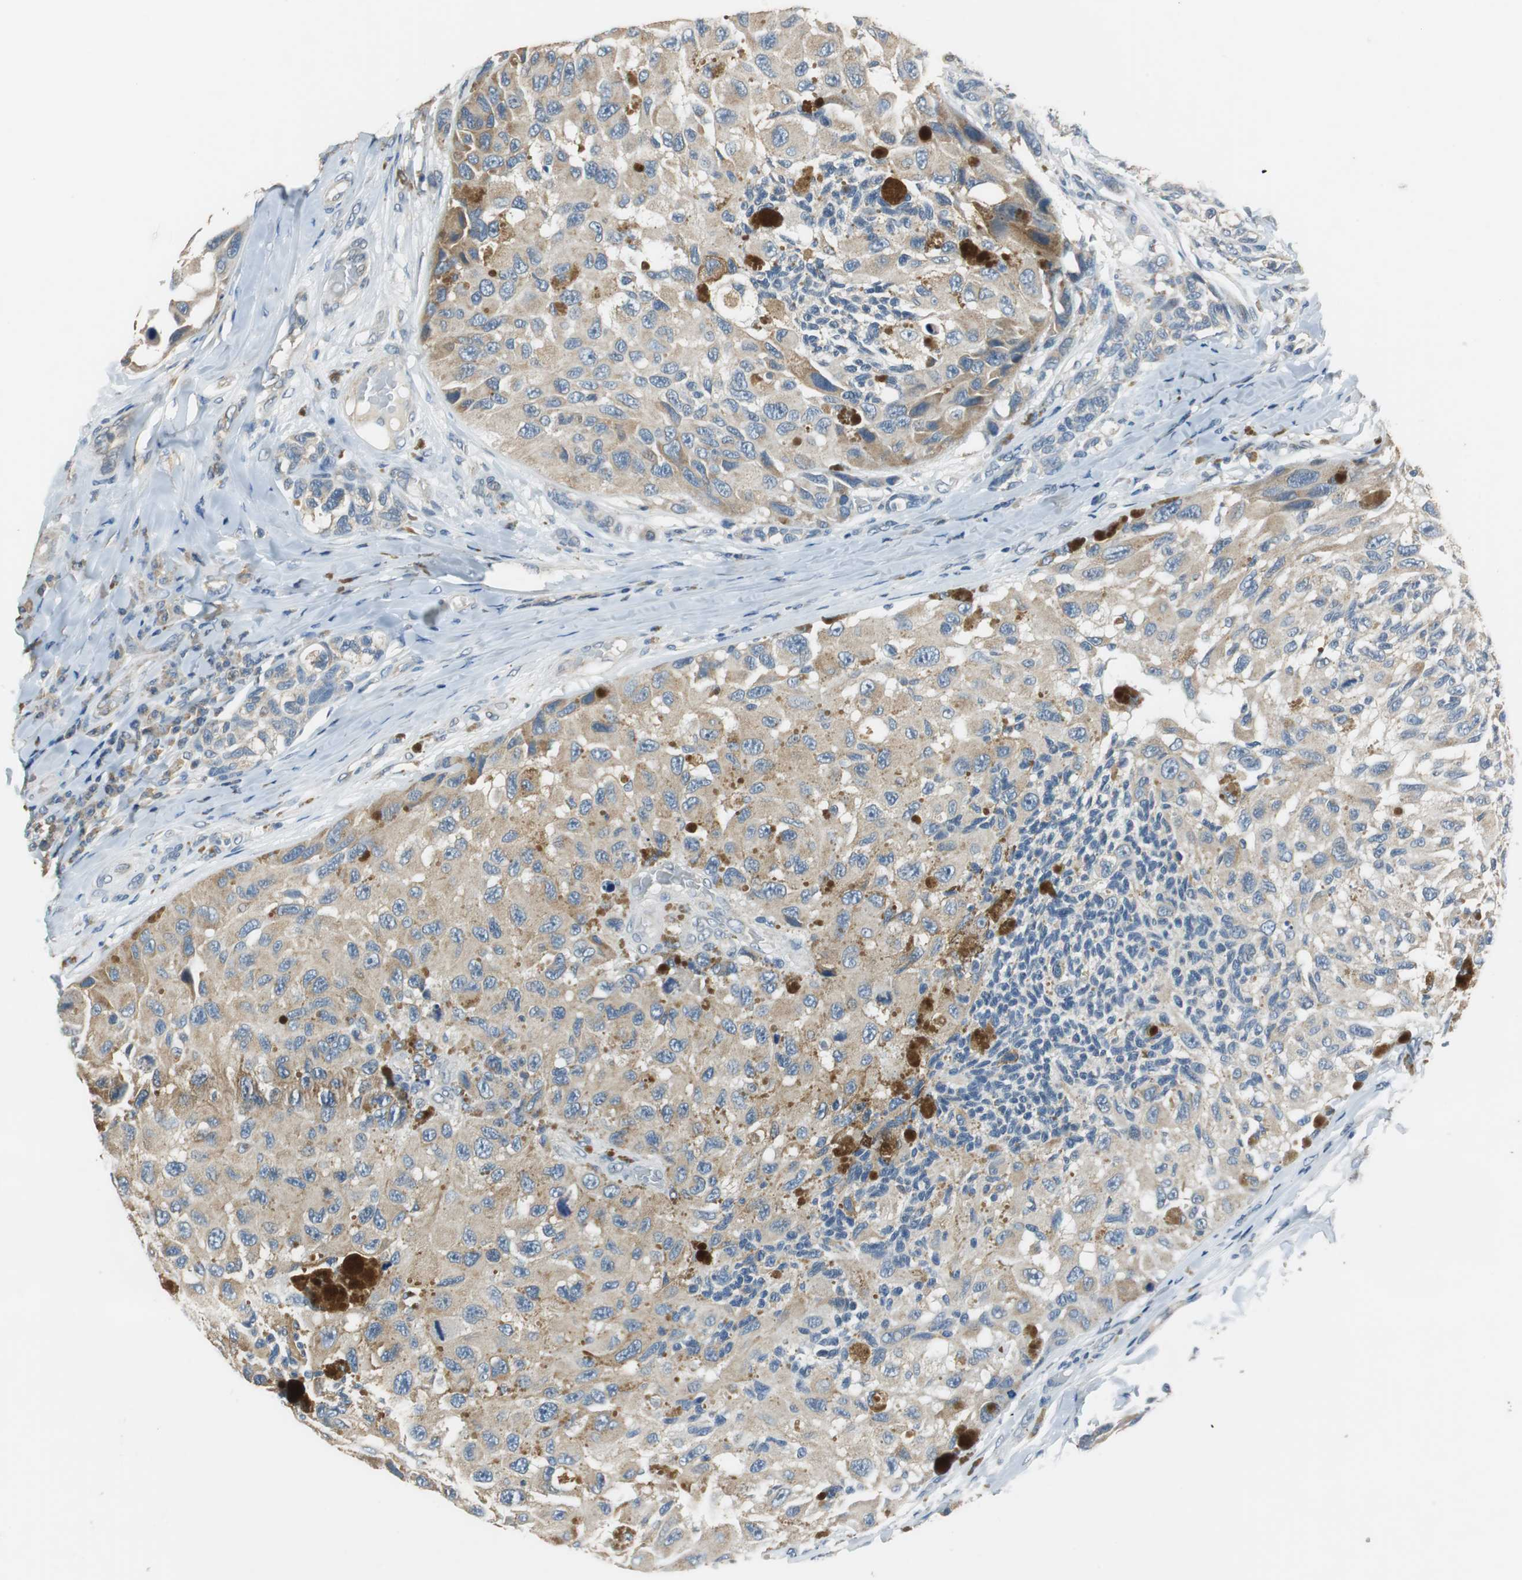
{"staining": {"intensity": "moderate", "quantity": ">75%", "location": "cytoplasmic/membranous"}, "tissue": "melanoma", "cell_type": "Tumor cells", "image_type": "cancer", "snomed": [{"axis": "morphology", "description": "Malignant melanoma, NOS"}, {"axis": "topography", "description": "Skin"}], "caption": "Malignant melanoma stained for a protein reveals moderate cytoplasmic/membranous positivity in tumor cells.", "gene": "ALDH4A1", "patient": {"sex": "female", "age": 73}}